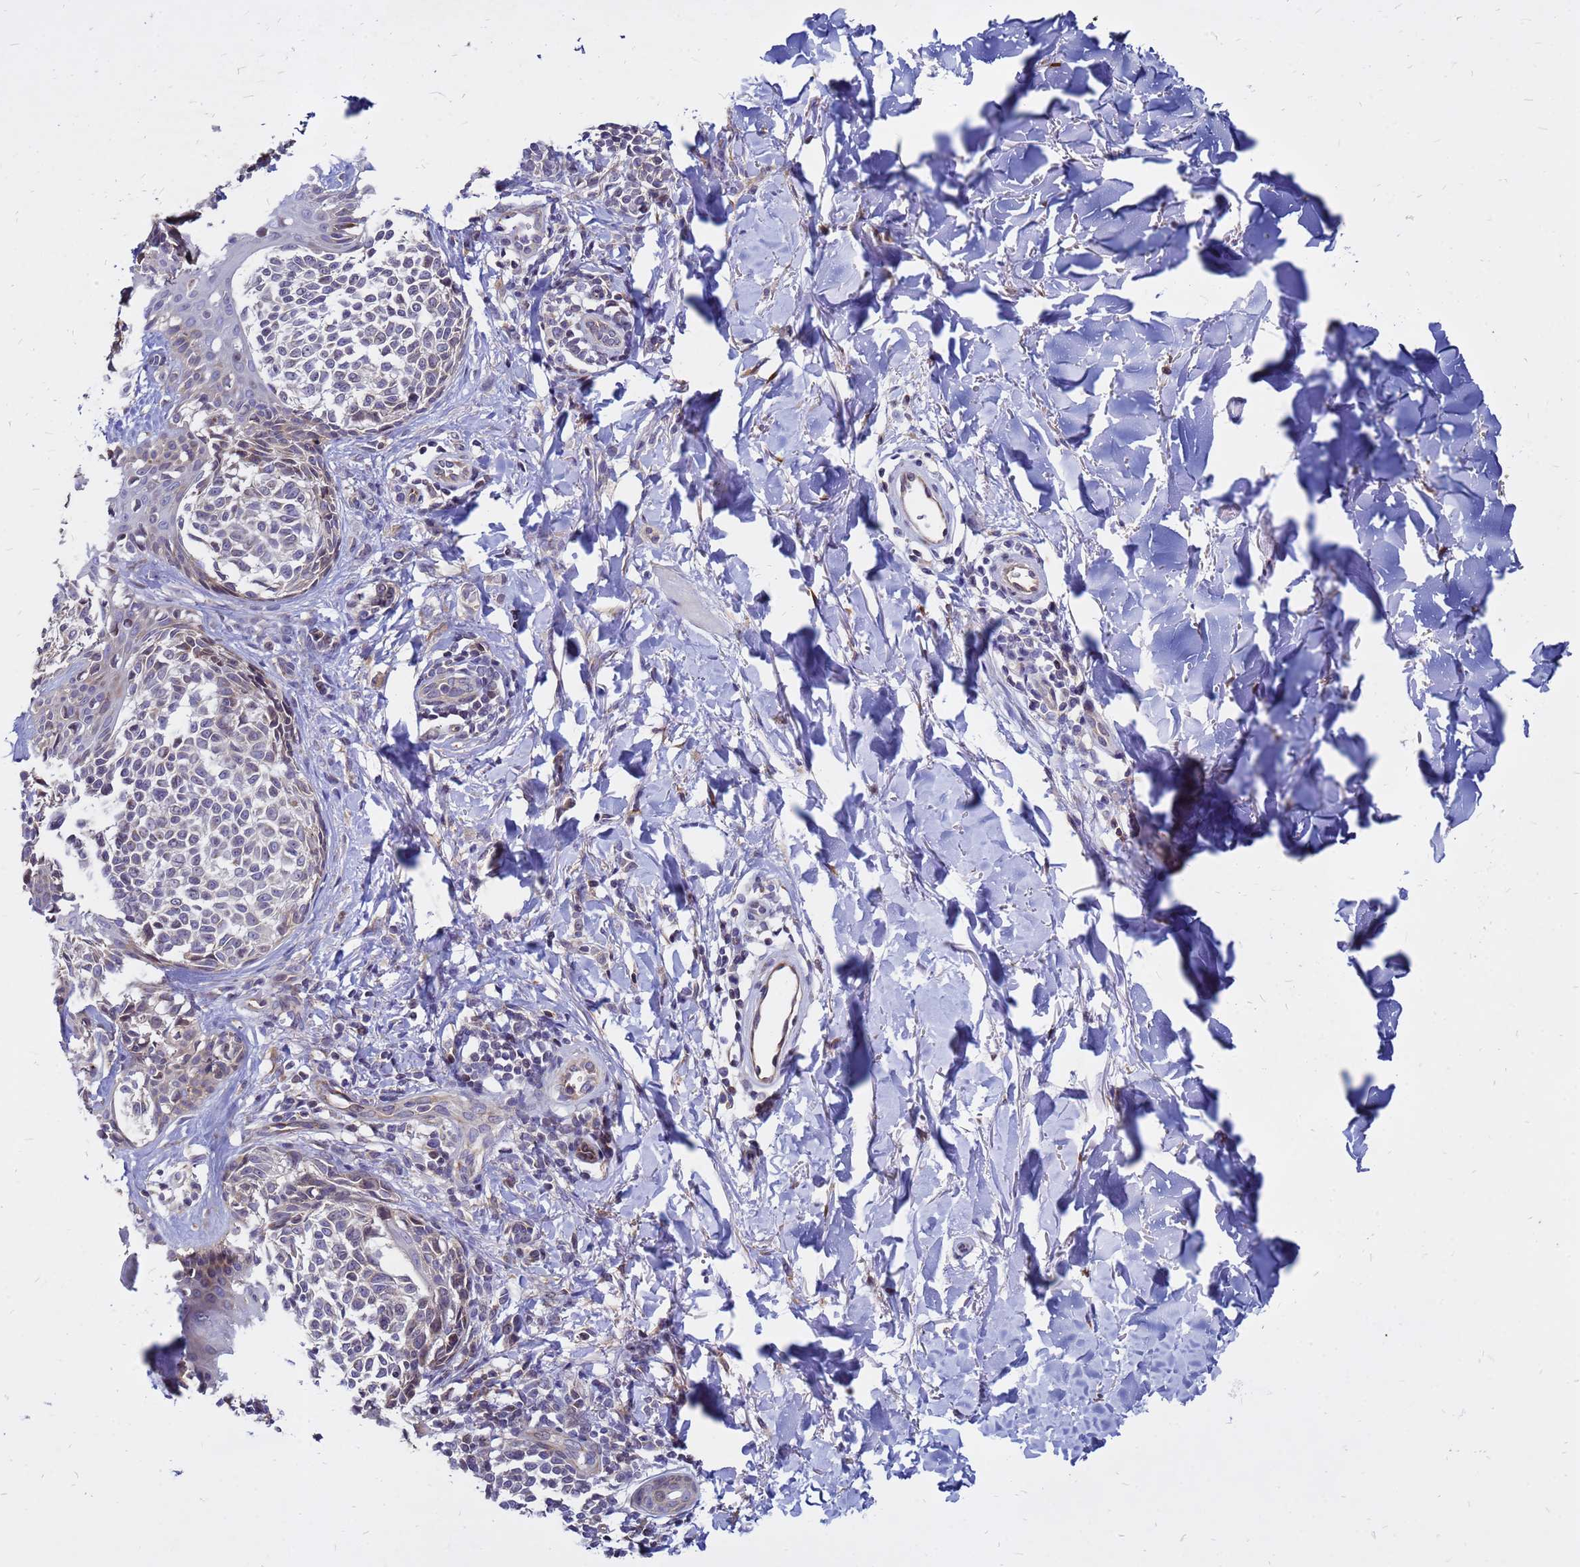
{"staining": {"intensity": "weak", "quantity": "25%-75%", "location": "cytoplasmic/membranous"}, "tissue": "melanoma", "cell_type": "Tumor cells", "image_type": "cancer", "snomed": [{"axis": "morphology", "description": "Malignant melanoma, NOS"}, {"axis": "topography", "description": "Skin of upper extremity"}], "caption": "About 25%-75% of tumor cells in human malignant melanoma reveal weak cytoplasmic/membranous protein staining as visualized by brown immunohistochemical staining.", "gene": "MOB2", "patient": {"sex": "male", "age": 40}}